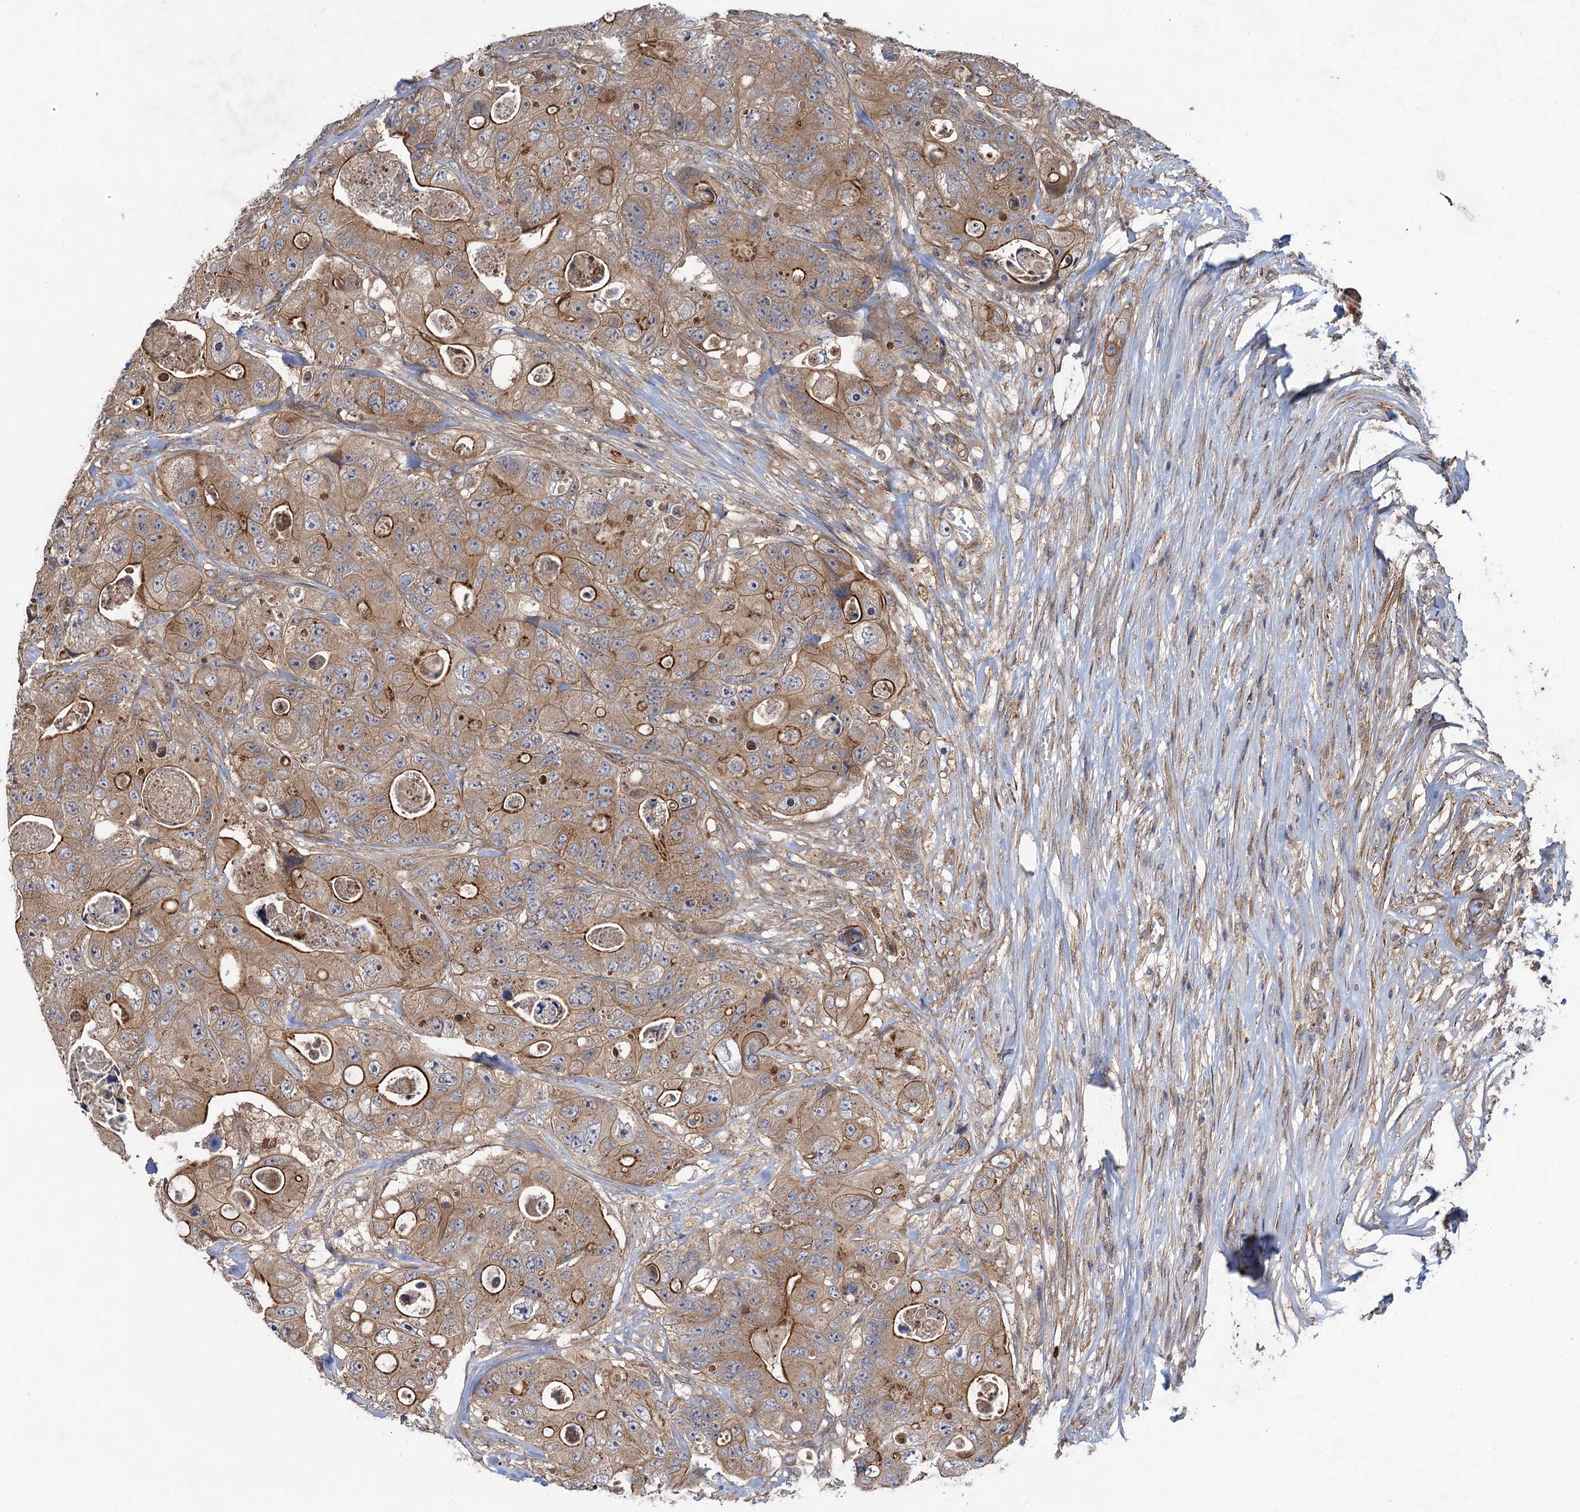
{"staining": {"intensity": "strong", "quantity": "25%-75%", "location": "cytoplasmic/membranous"}, "tissue": "colorectal cancer", "cell_type": "Tumor cells", "image_type": "cancer", "snomed": [{"axis": "morphology", "description": "Adenocarcinoma, NOS"}, {"axis": "topography", "description": "Colon"}], "caption": "Strong cytoplasmic/membranous protein staining is appreciated in approximately 25%-75% of tumor cells in adenocarcinoma (colorectal).", "gene": "HAUS1", "patient": {"sex": "female", "age": 46}}